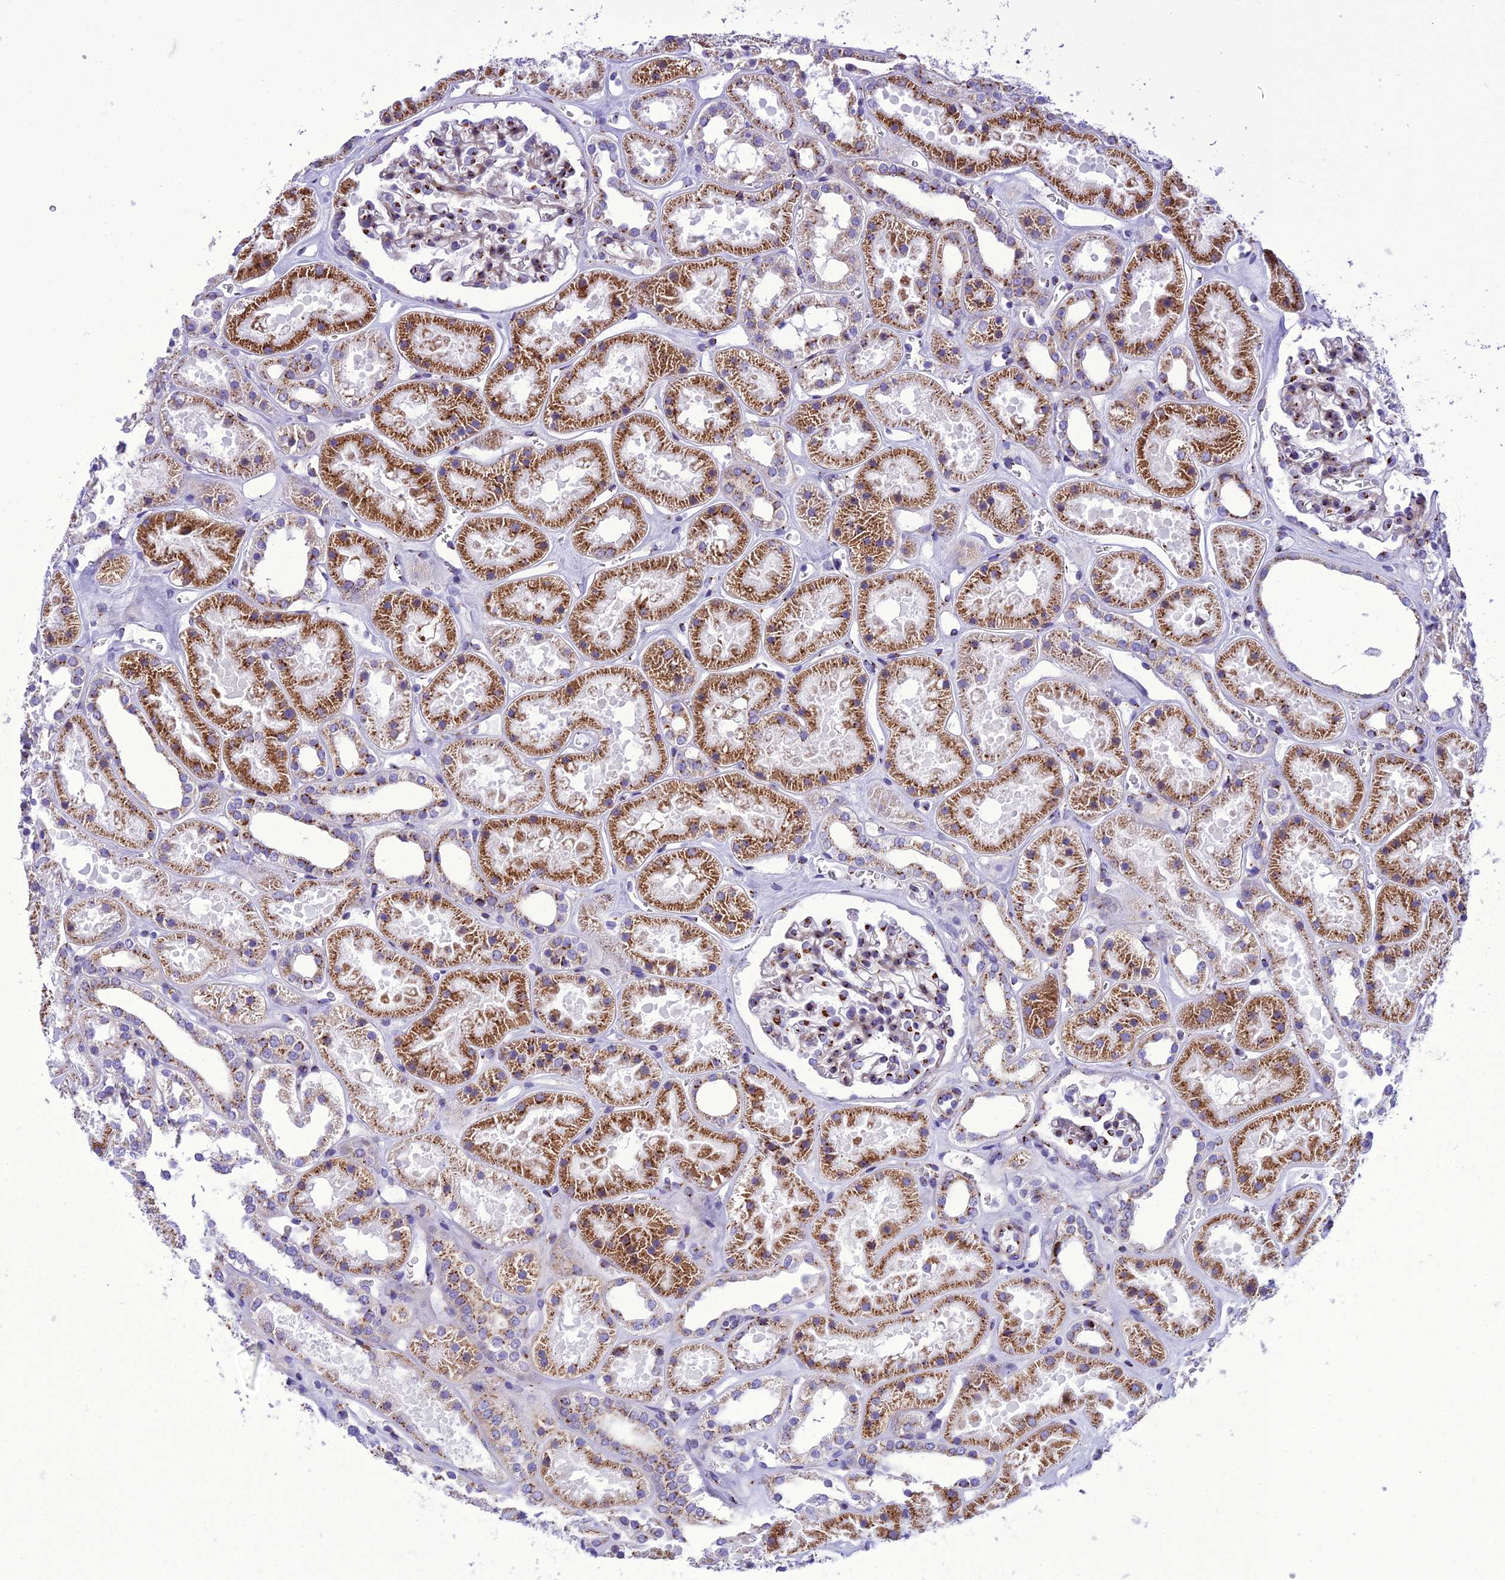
{"staining": {"intensity": "moderate", "quantity": ">75%", "location": "cytoplasmic/membranous"}, "tissue": "kidney", "cell_type": "Cells in glomeruli", "image_type": "normal", "snomed": [{"axis": "morphology", "description": "Normal tissue, NOS"}, {"axis": "topography", "description": "Kidney"}], "caption": "Cells in glomeruli show medium levels of moderate cytoplasmic/membranous positivity in about >75% of cells in normal kidney. (IHC, brightfield microscopy, high magnification).", "gene": "GOLM2", "patient": {"sex": "female", "age": 41}}